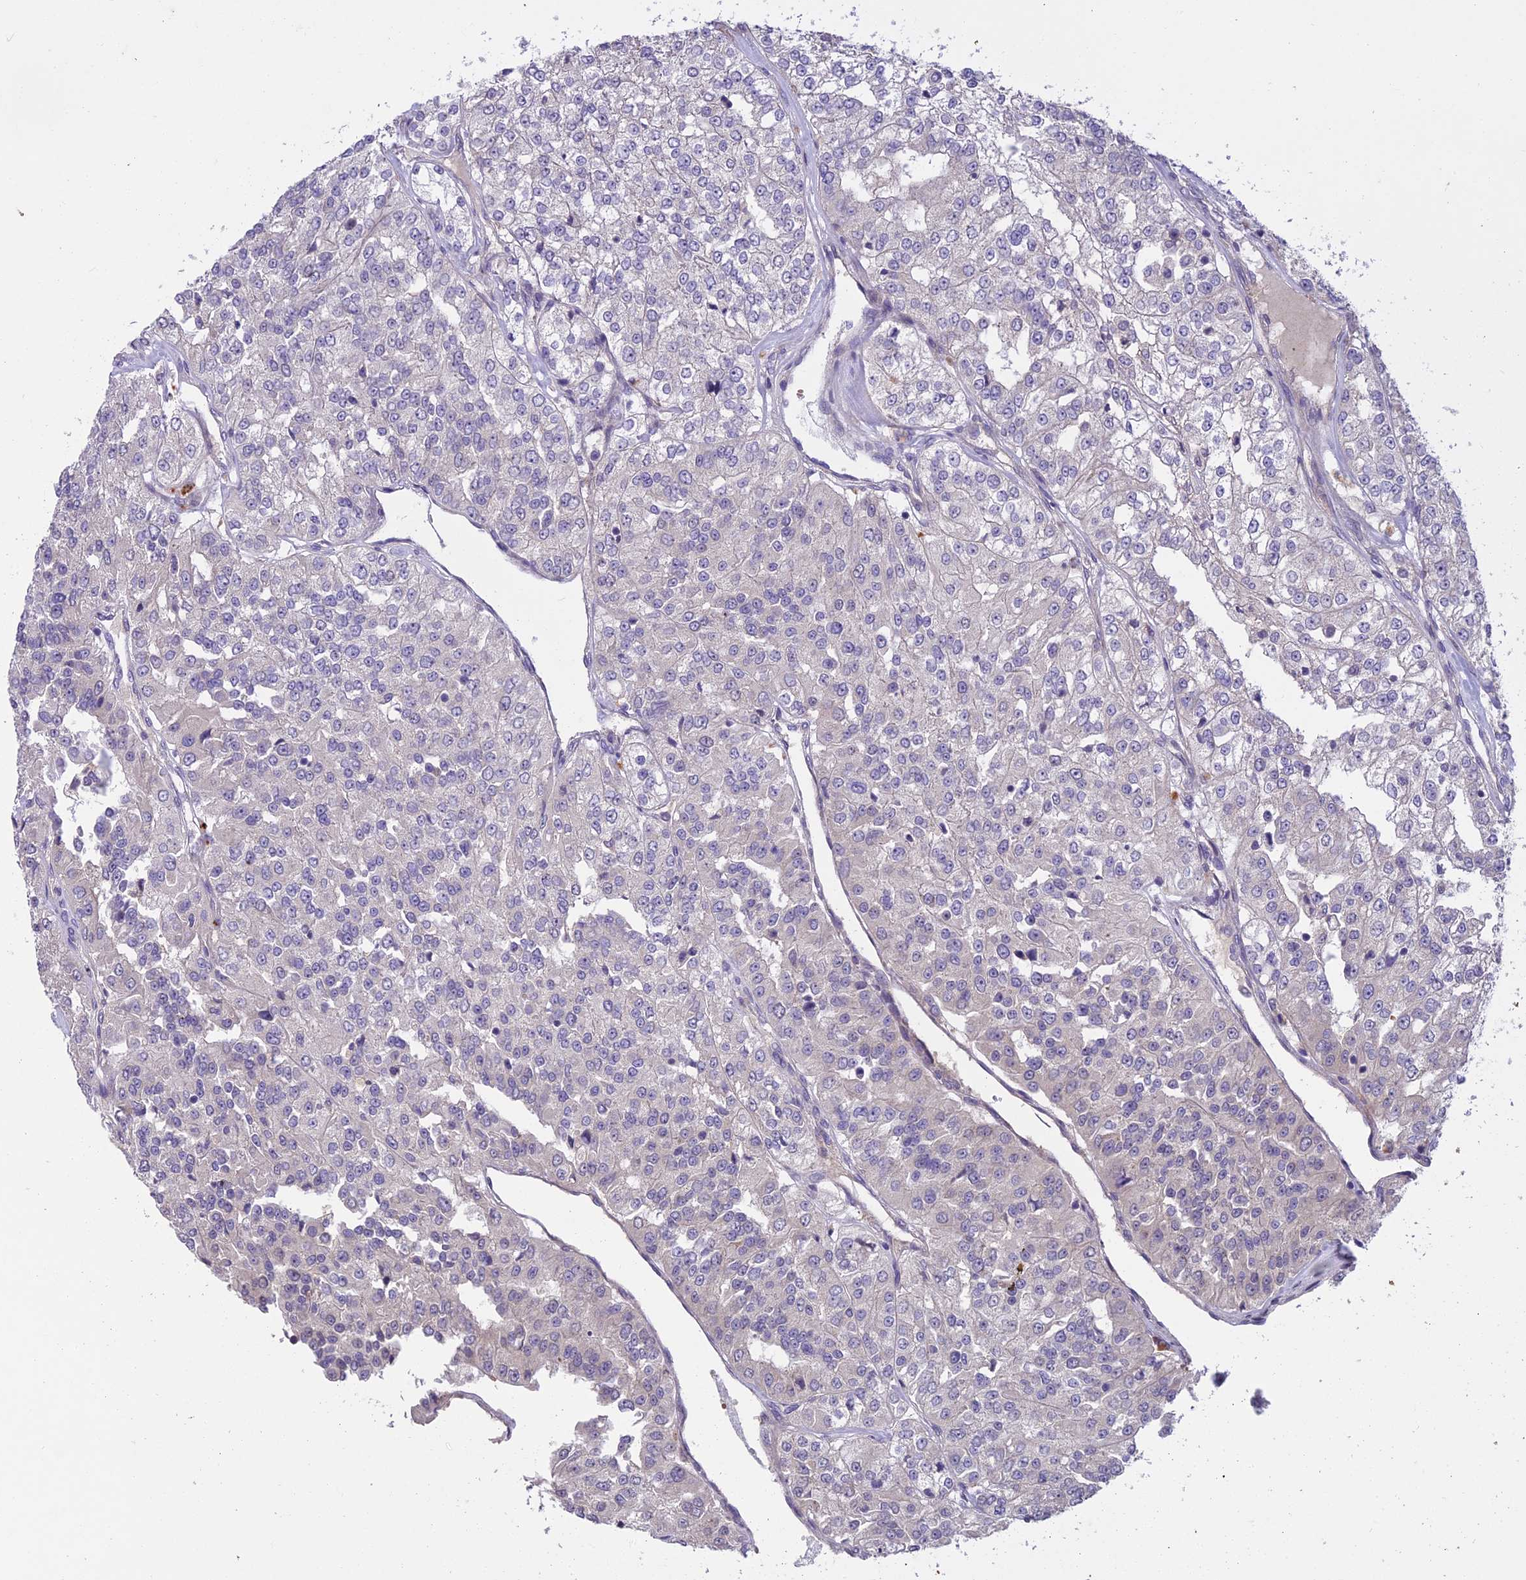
{"staining": {"intensity": "negative", "quantity": "none", "location": "none"}, "tissue": "renal cancer", "cell_type": "Tumor cells", "image_type": "cancer", "snomed": [{"axis": "morphology", "description": "Adenocarcinoma, NOS"}, {"axis": "topography", "description": "Kidney"}], "caption": "Immunohistochemistry (IHC) of human renal adenocarcinoma displays no staining in tumor cells.", "gene": "CENPL", "patient": {"sex": "female", "age": 63}}